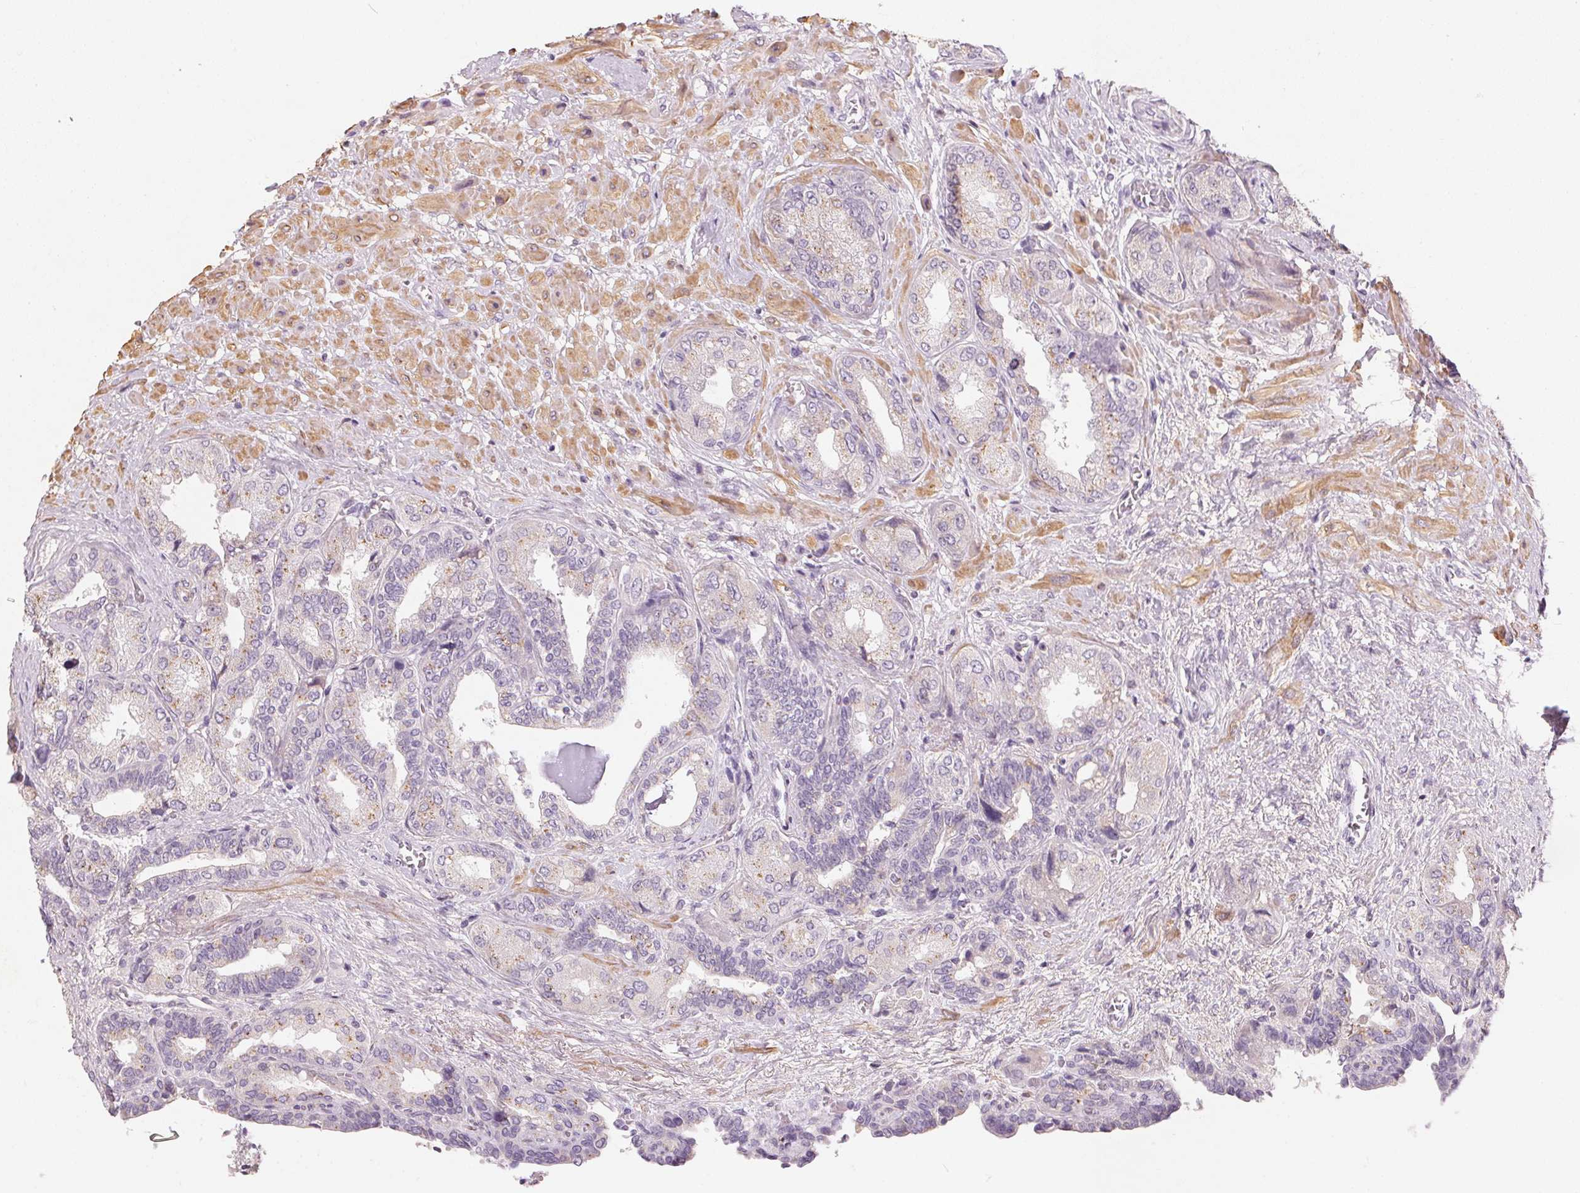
{"staining": {"intensity": "weak", "quantity": "<25%", "location": "cytoplasmic/membranous"}, "tissue": "seminal vesicle", "cell_type": "Glandular cells", "image_type": "normal", "snomed": [{"axis": "morphology", "description": "Normal tissue, NOS"}, {"axis": "topography", "description": "Seminal veicle"}], "caption": "Photomicrograph shows no significant protein positivity in glandular cells of unremarkable seminal vesicle. The staining was performed using DAB to visualize the protein expression in brown, while the nuclei were stained in blue with hematoxylin (Magnification: 20x).", "gene": "DRAM2", "patient": {"sex": "male", "age": 68}}